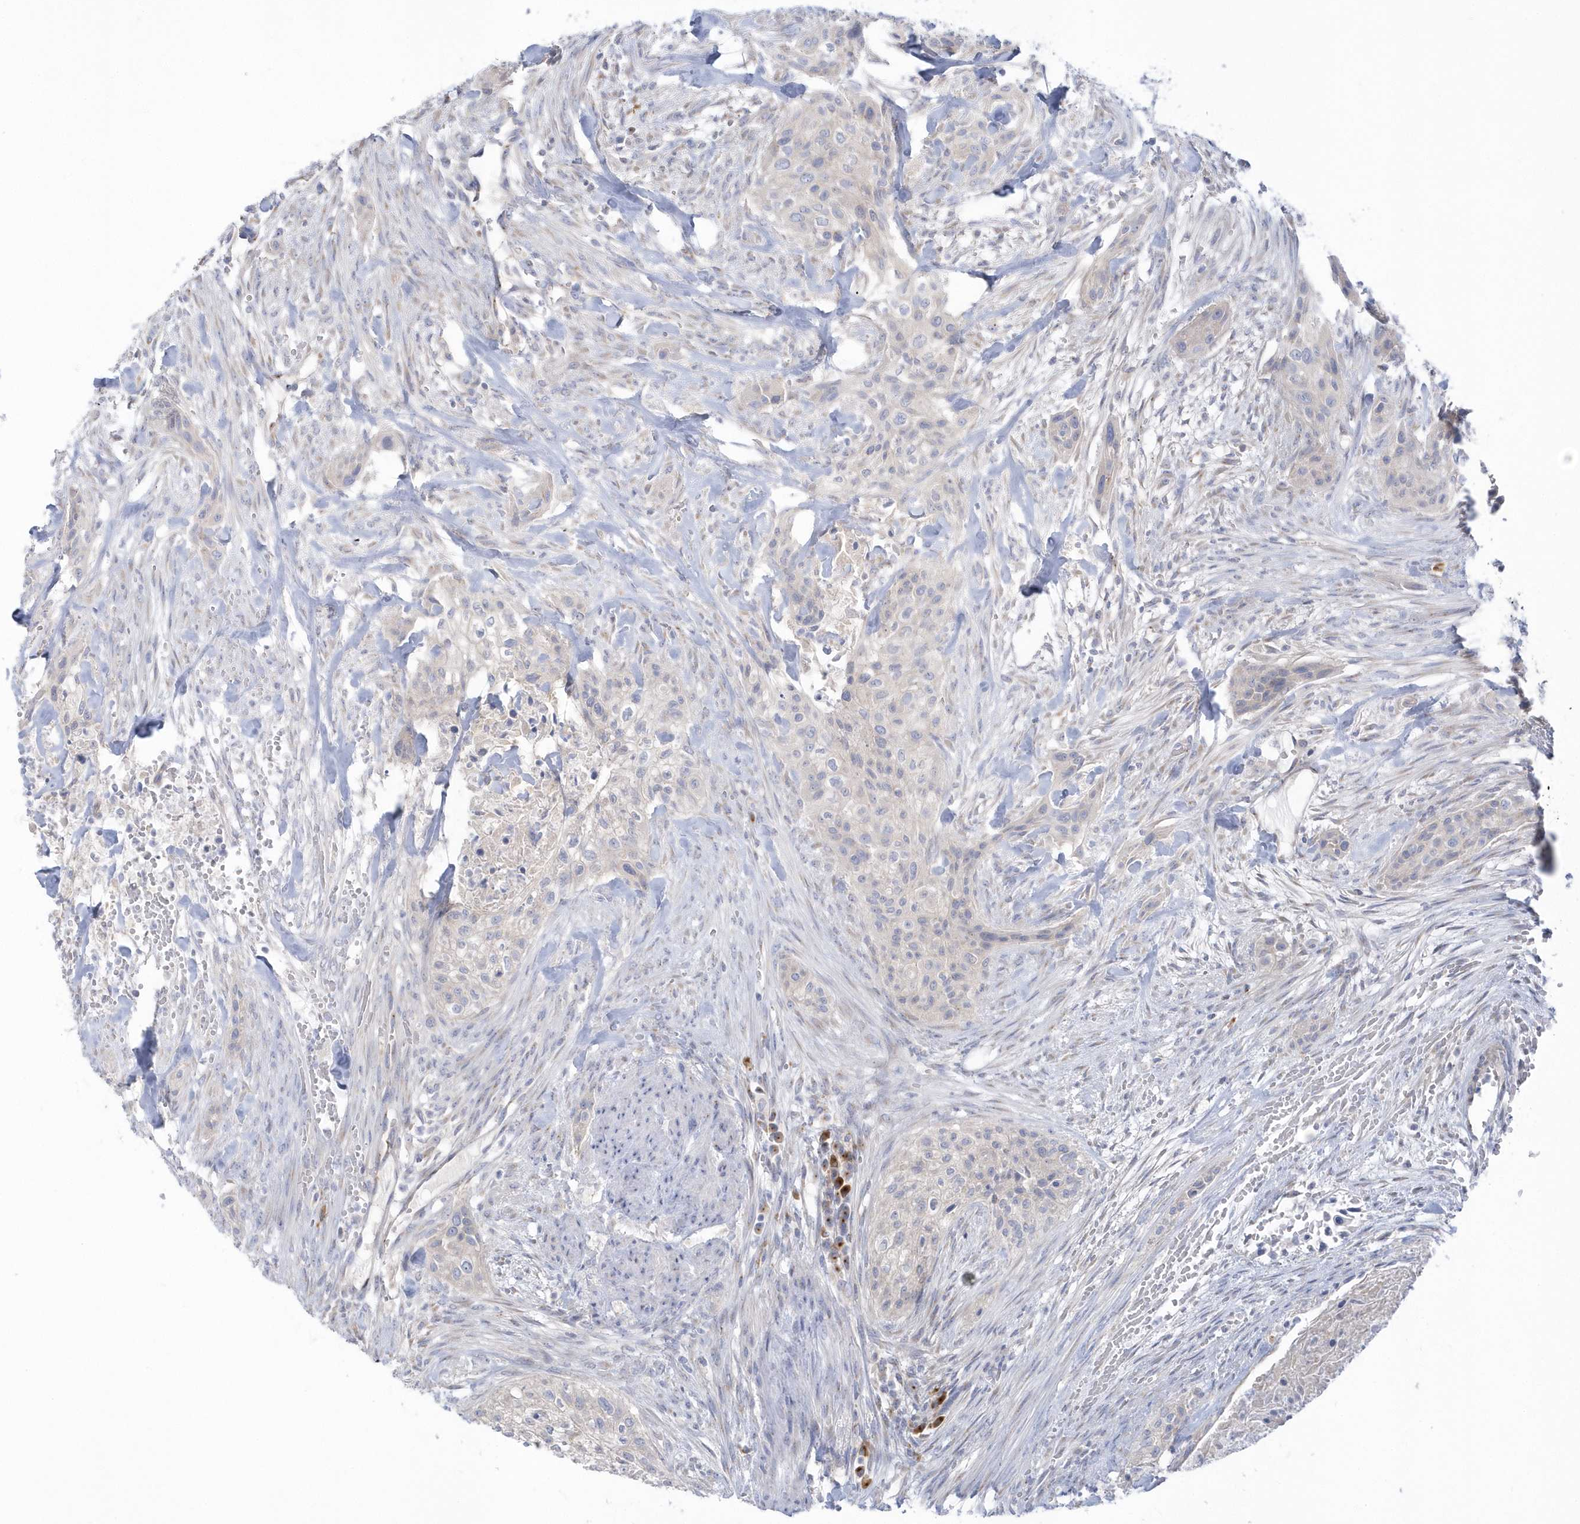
{"staining": {"intensity": "negative", "quantity": "none", "location": "none"}, "tissue": "urothelial cancer", "cell_type": "Tumor cells", "image_type": "cancer", "snomed": [{"axis": "morphology", "description": "Urothelial carcinoma, High grade"}, {"axis": "topography", "description": "Urinary bladder"}], "caption": "Human urothelial cancer stained for a protein using immunohistochemistry exhibits no expression in tumor cells.", "gene": "SEMA3D", "patient": {"sex": "male", "age": 35}}